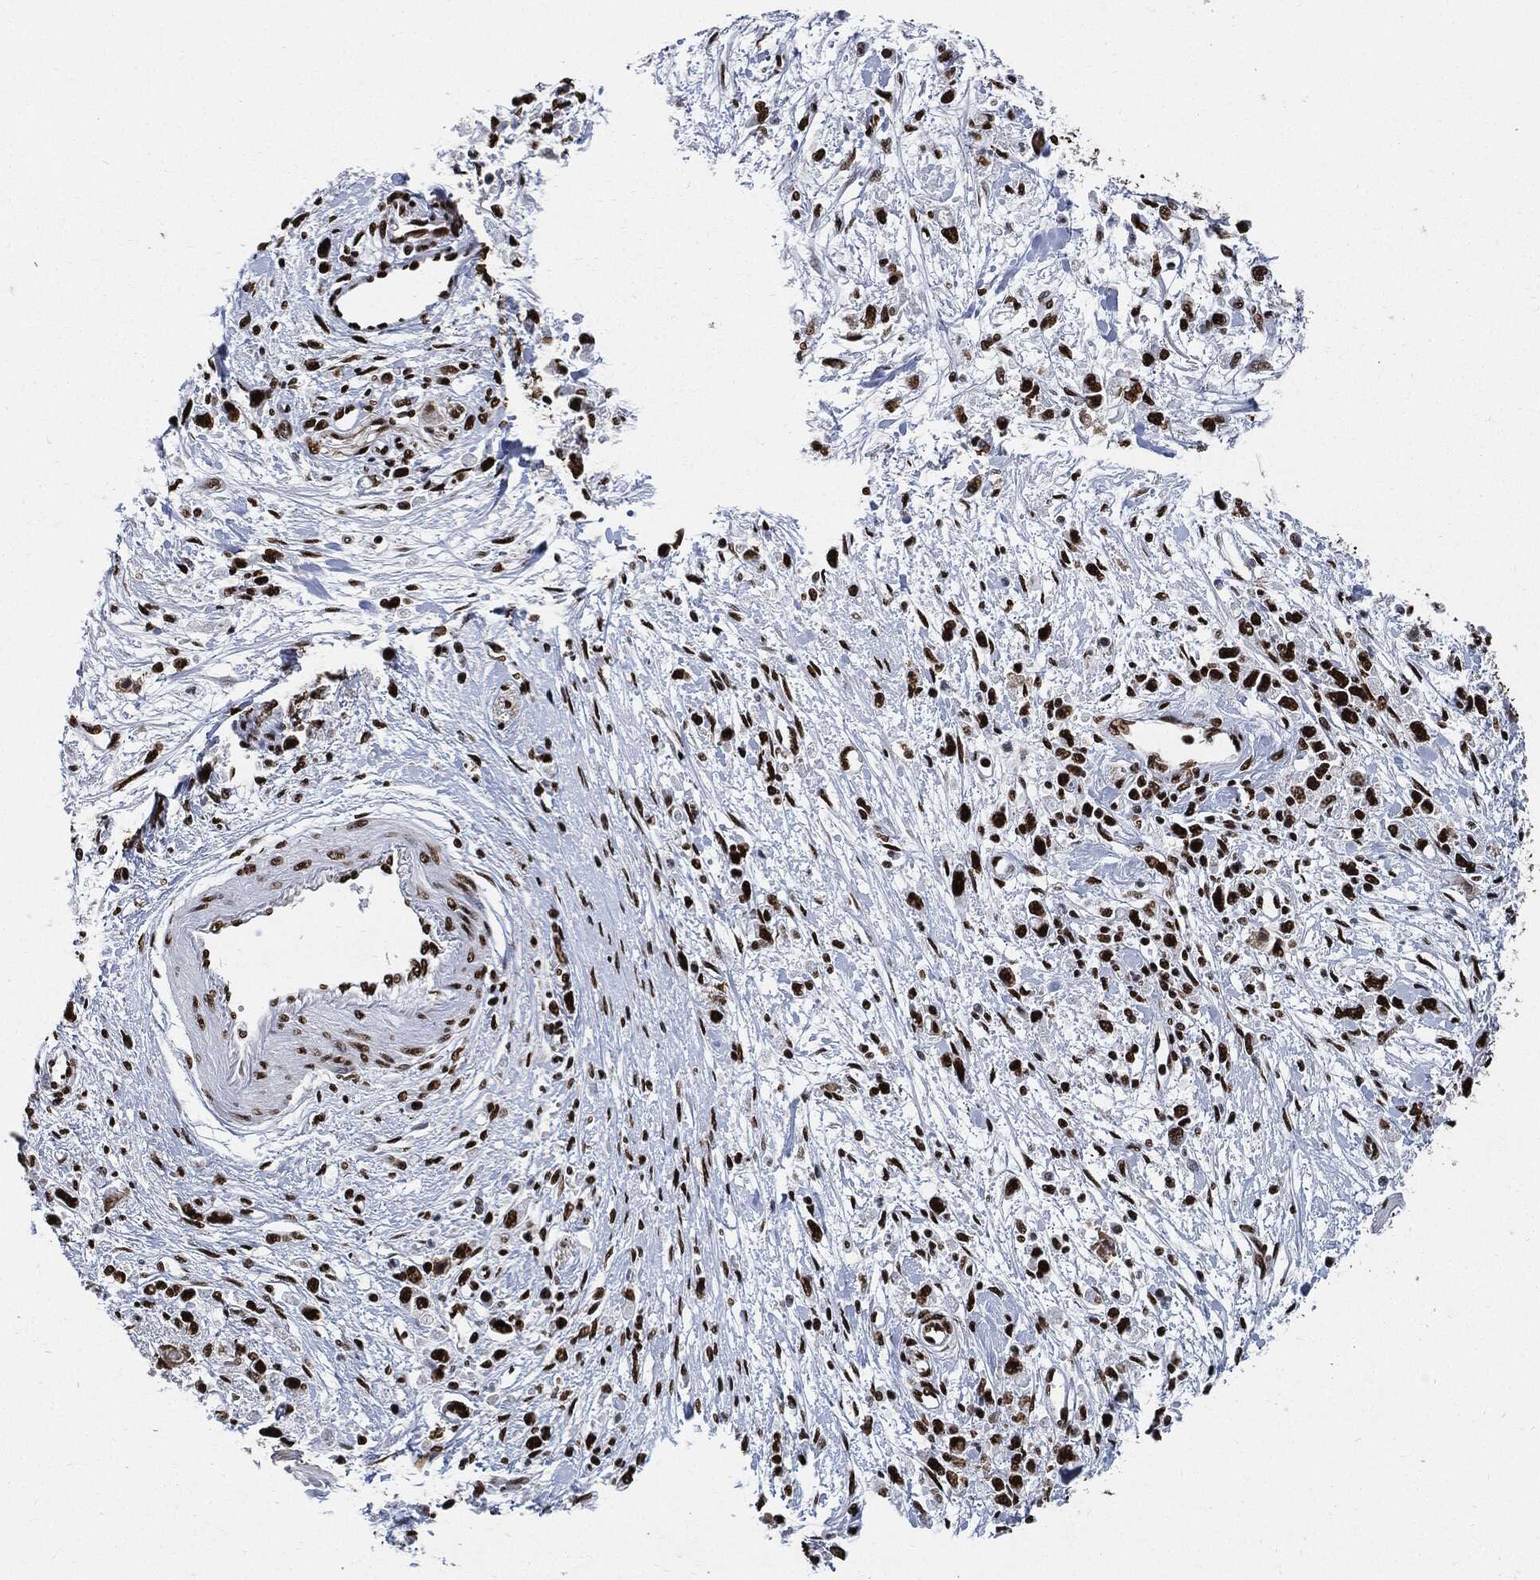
{"staining": {"intensity": "strong", "quantity": ">75%", "location": "nuclear"}, "tissue": "stomach cancer", "cell_type": "Tumor cells", "image_type": "cancer", "snomed": [{"axis": "morphology", "description": "Adenocarcinoma, NOS"}, {"axis": "topography", "description": "Stomach"}], "caption": "Brown immunohistochemical staining in human stomach cancer (adenocarcinoma) exhibits strong nuclear positivity in about >75% of tumor cells.", "gene": "RECQL", "patient": {"sex": "female", "age": 59}}